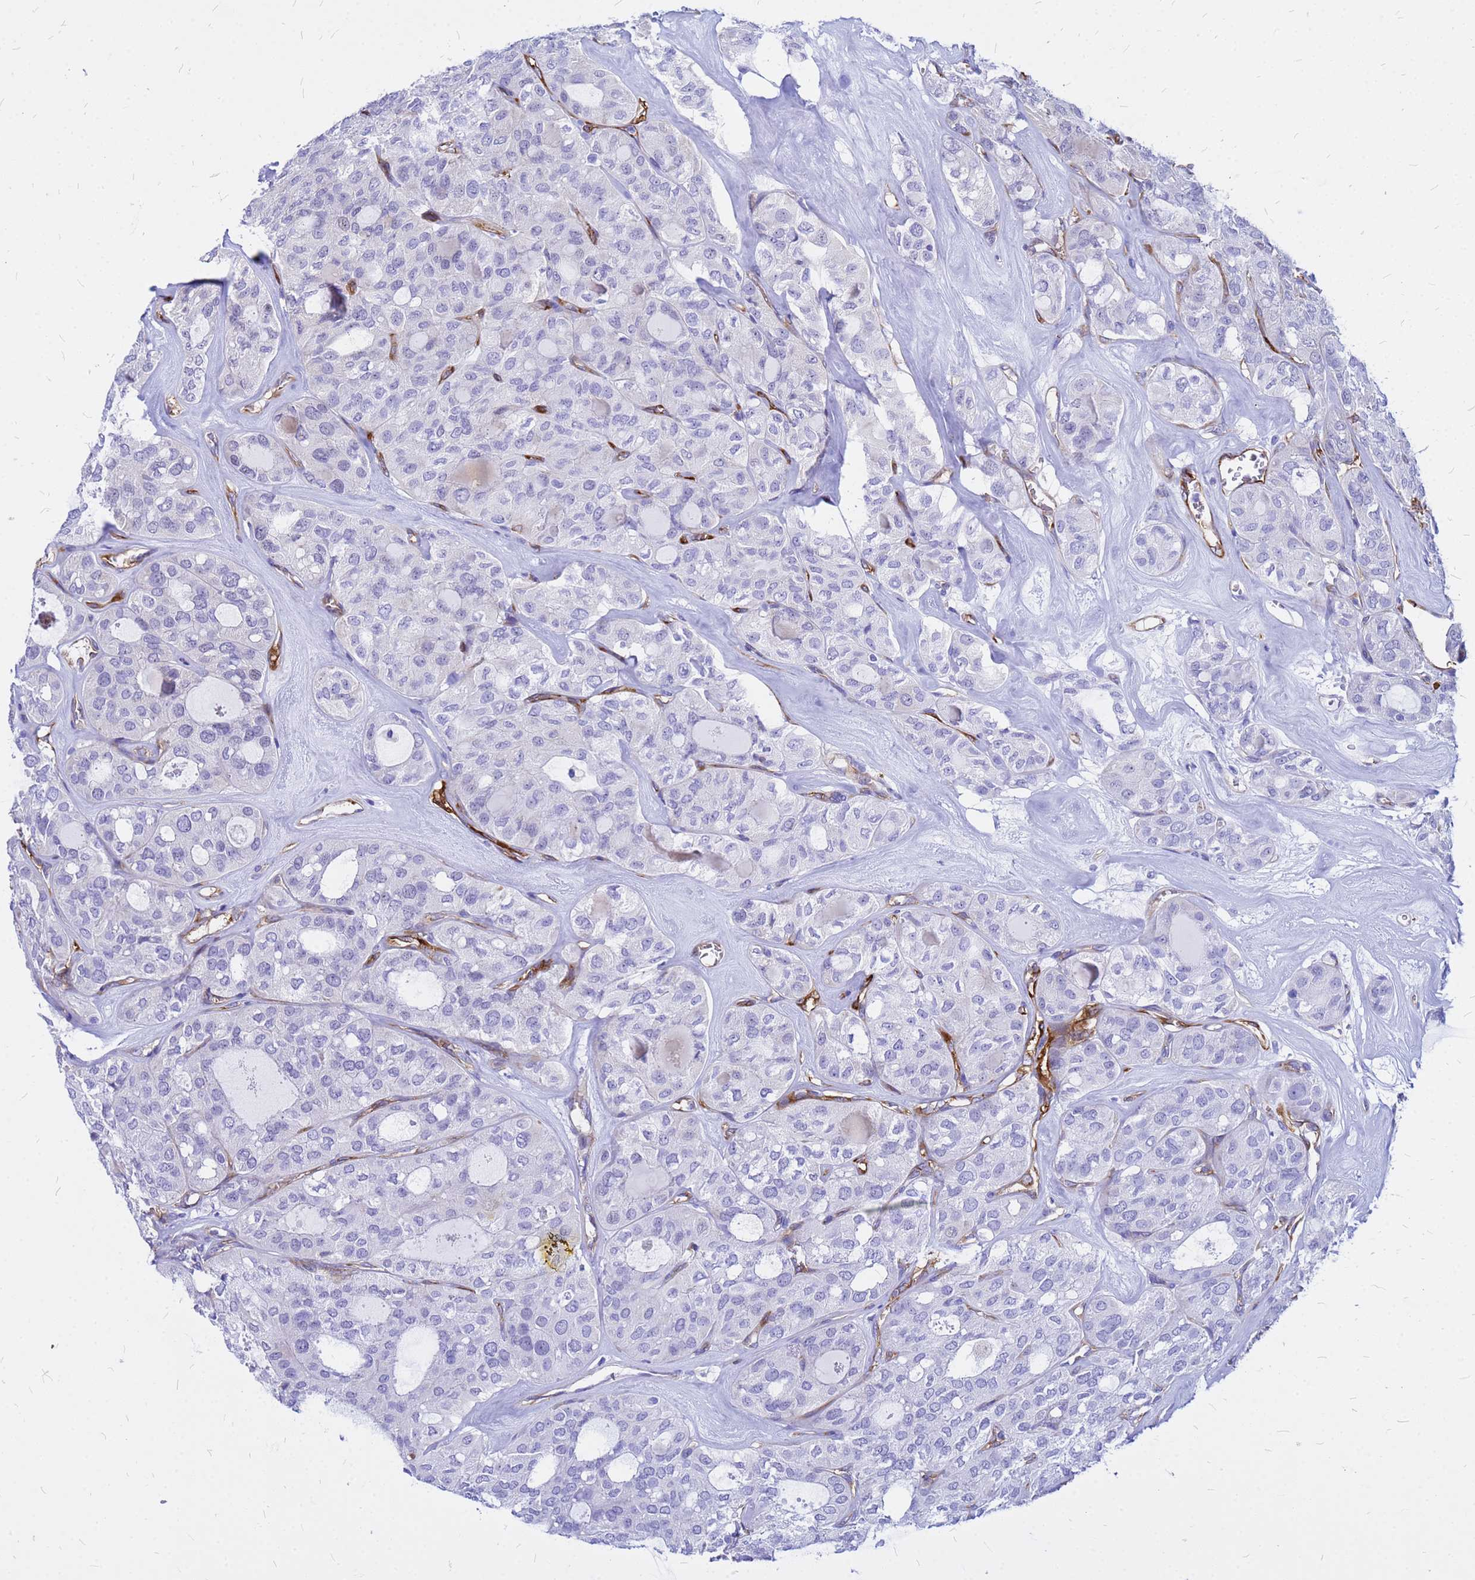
{"staining": {"intensity": "negative", "quantity": "none", "location": "none"}, "tissue": "thyroid cancer", "cell_type": "Tumor cells", "image_type": "cancer", "snomed": [{"axis": "morphology", "description": "Follicular adenoma carcinoma, NOS"}, {"axis": "topography", "description": "Thyroid gland"}], "caption": "This photomicrograph is of thyroid cancer stained with immunohistochemistry (IHC) to label a protein in brown with the nuclei are counter-stained blue. There is no positivity in tumor cells.", "gene": "NOSTRIN", "patient": {"sex": "male", "age": 75}}